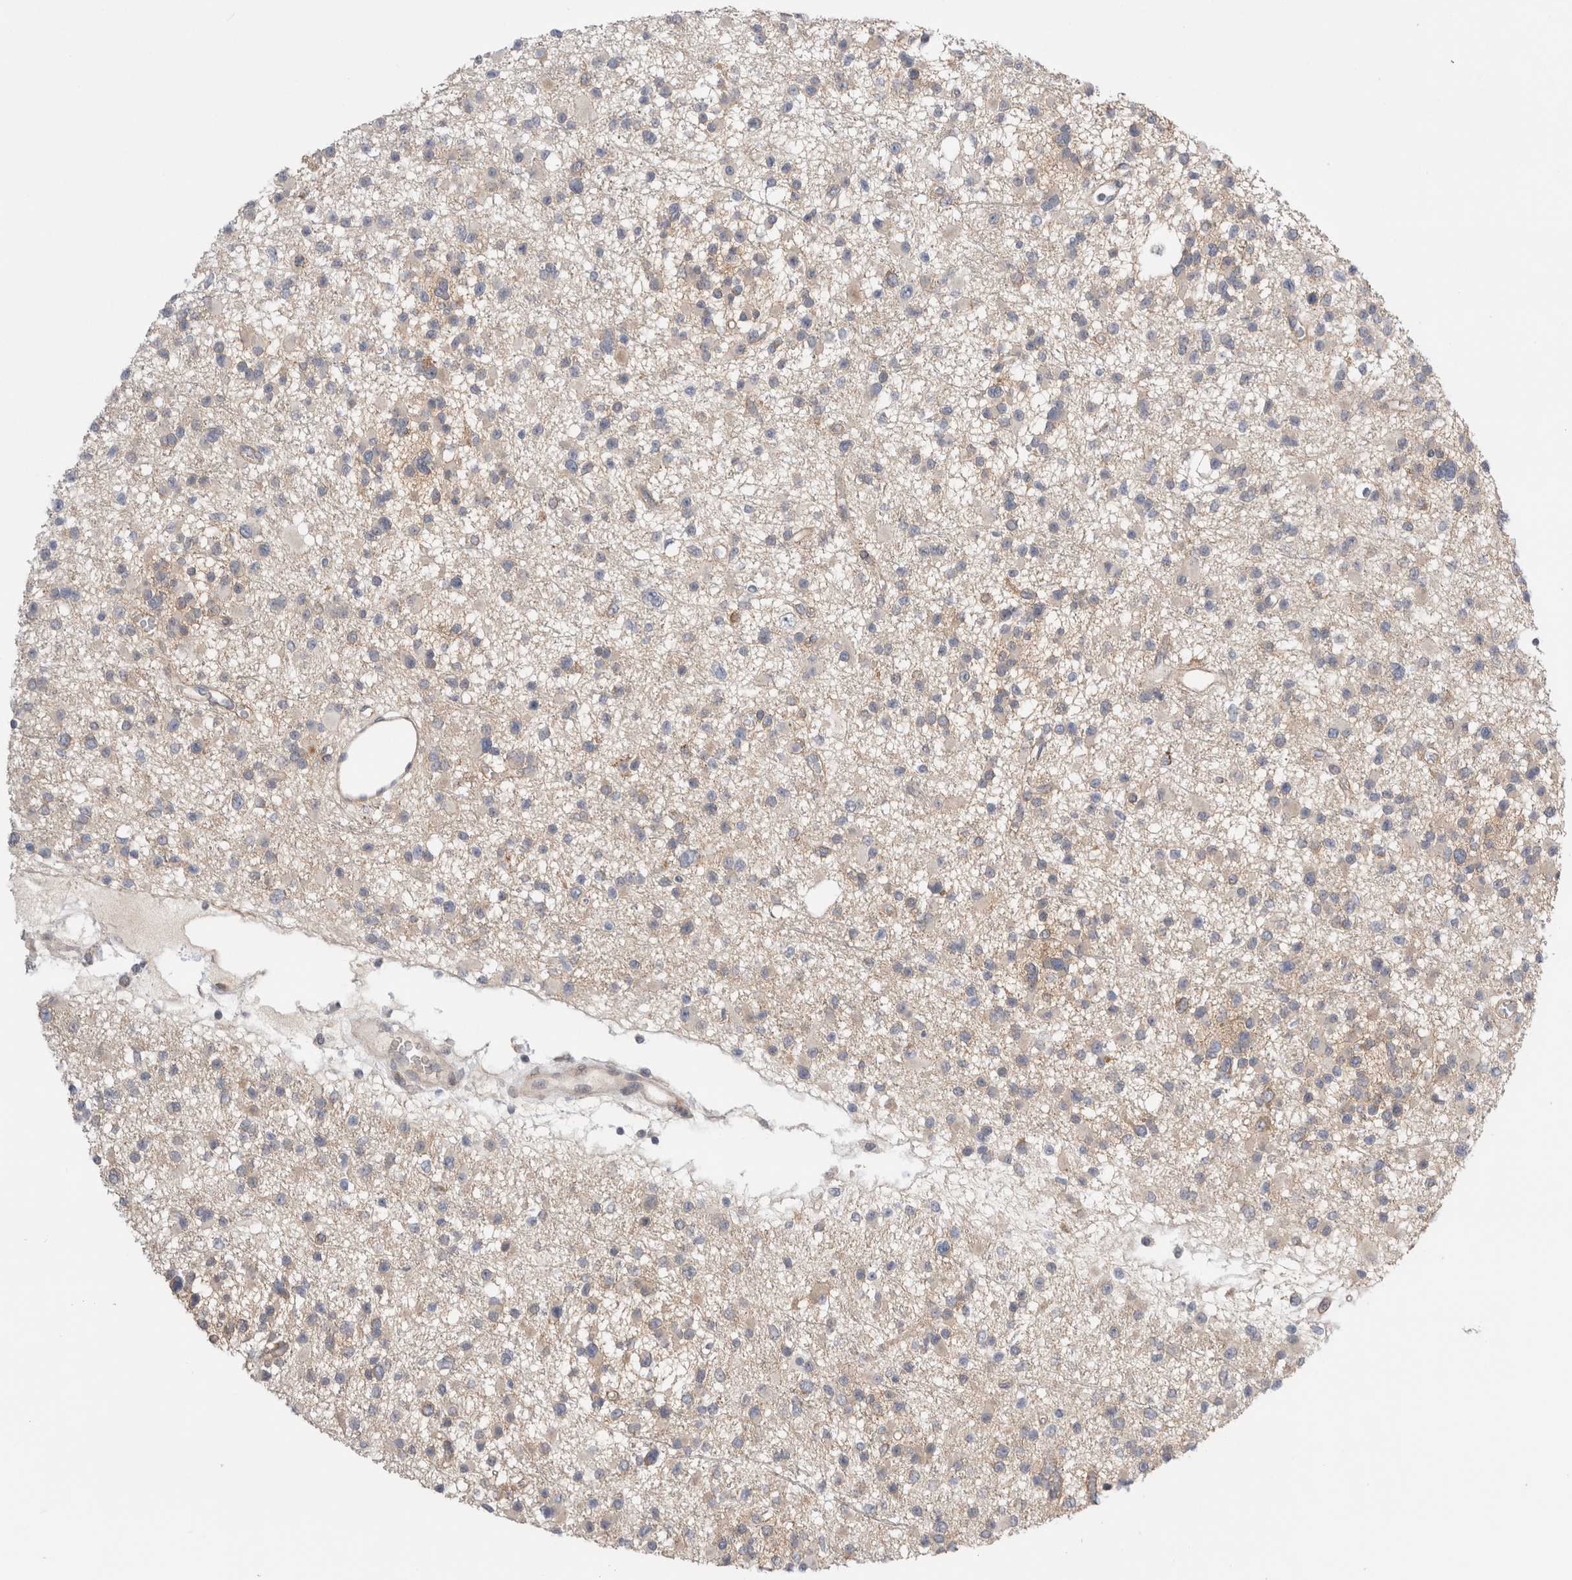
{"staining": {"intensity": "negative", "quantity": "none", "location": "none"}, "tissue": "glioma", "cell_type": "Tumor cells", "image_type": "cancer", "snomed": [{"axis": "morphology", "description": "Glioma, malignant, Low grade"}, {"axis": "topography", "description": "Brain"}], "caption": "Tumor cells show no significant positivity in glioma. Brightfield microscopy of immunohistochemistry (IHC) stained with DAB (3,3'-diaminobenzidine) (brown) and hematoxylin (blue), captured at high magnification.", "gene": "TAFA5", "patient": {"sex": "female", "age": 22}}